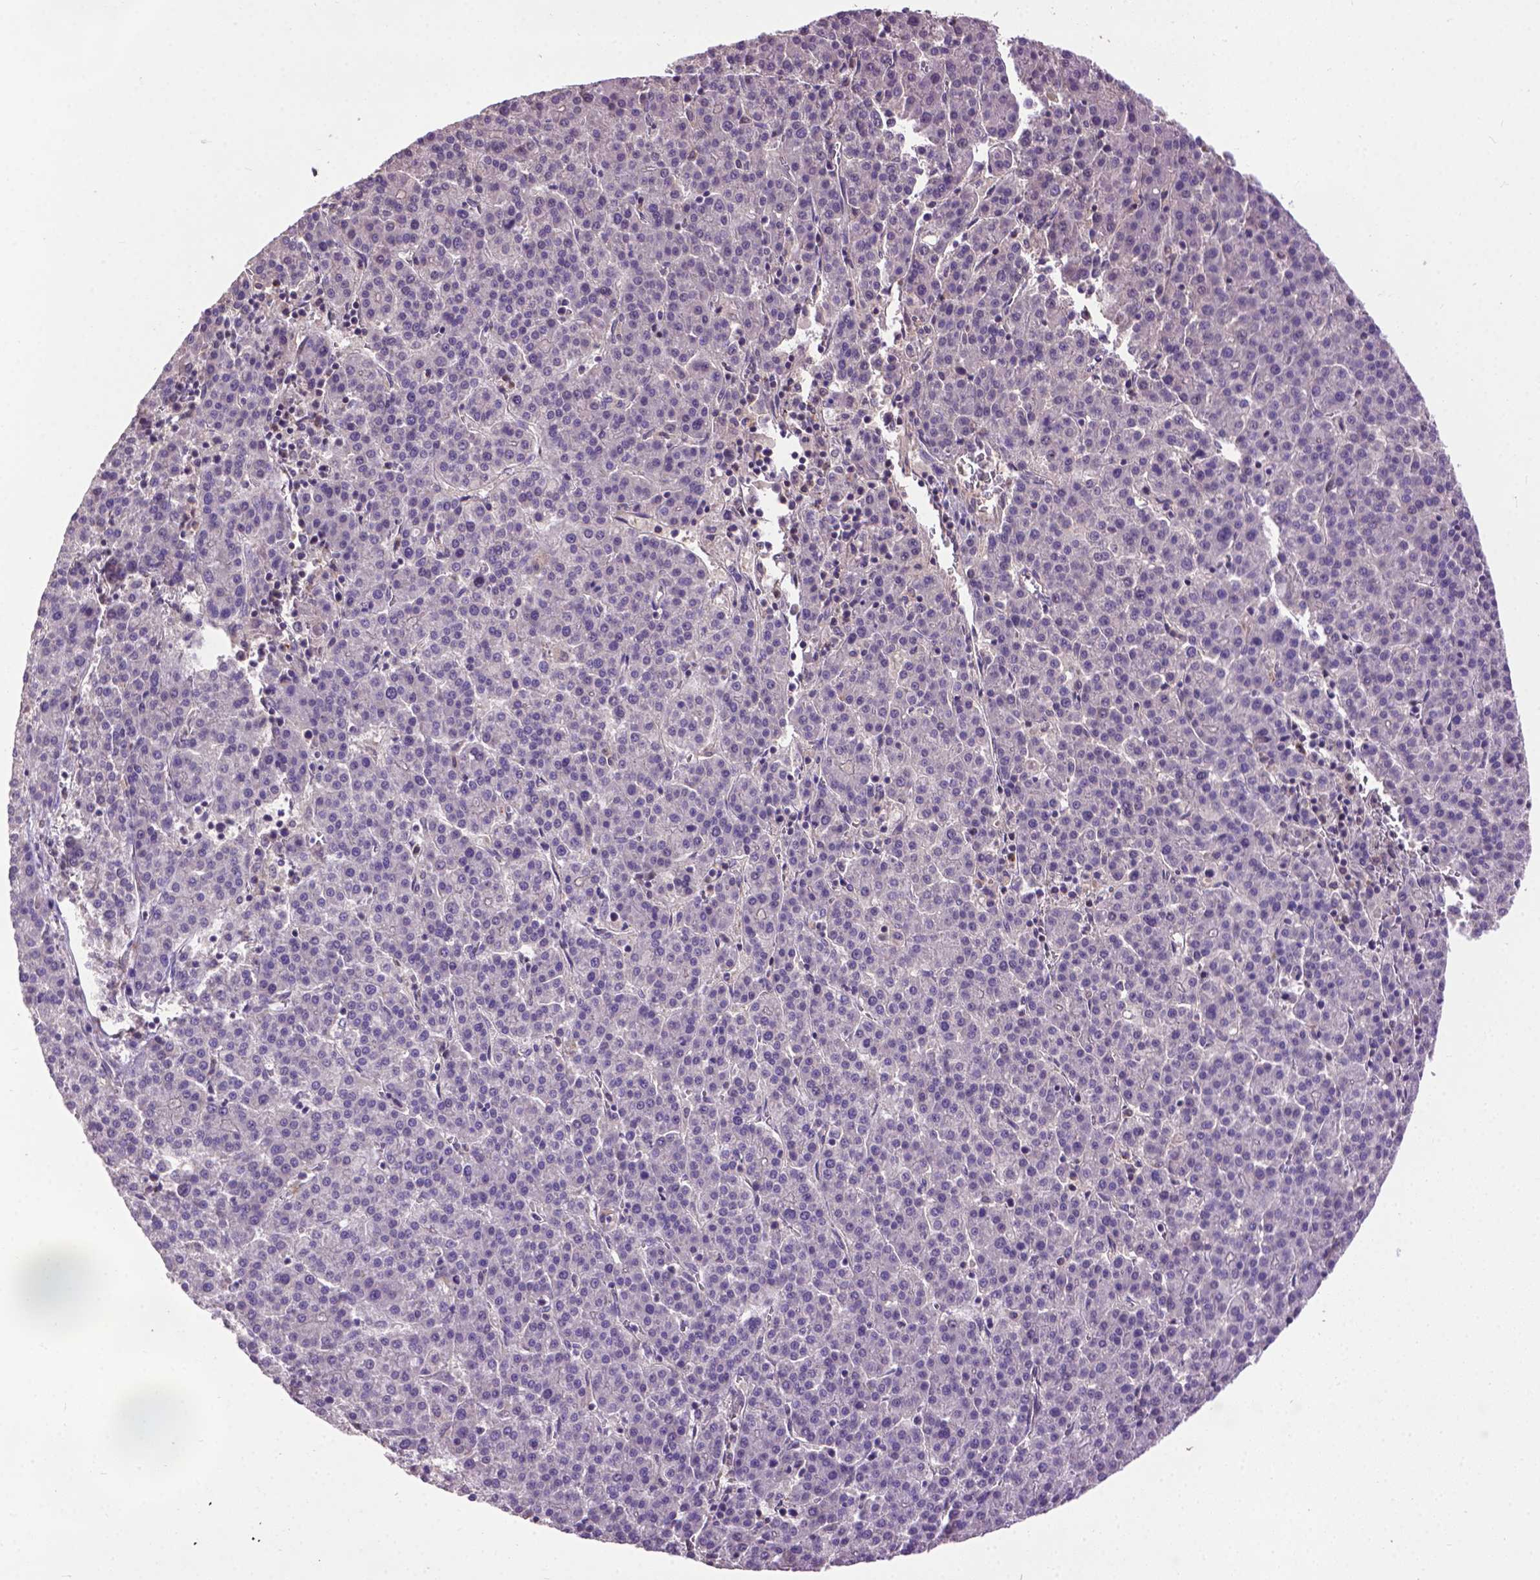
{"staining": {"intensity": "negative", "quantity": "none", "location": "none"}, "tissue": "liver cancer", "cell_type": "Tumor cells", "image_type": "cancer", "snomed": [{"axis": "morphology", "description": "Carcinoma, Hepatocellular, NOS"}, {"axis": "topography", "description": "Liver"}], "caption": "High magnification brightfield microscopy of liver cancer stained with DAB (brown) and counterstained with hematoxylin (blue): tumor cells show no significant expression. Nuclei are stained in blue.", "gene": "ZNF337", "patient": {"sex": "female", "age": 58}}